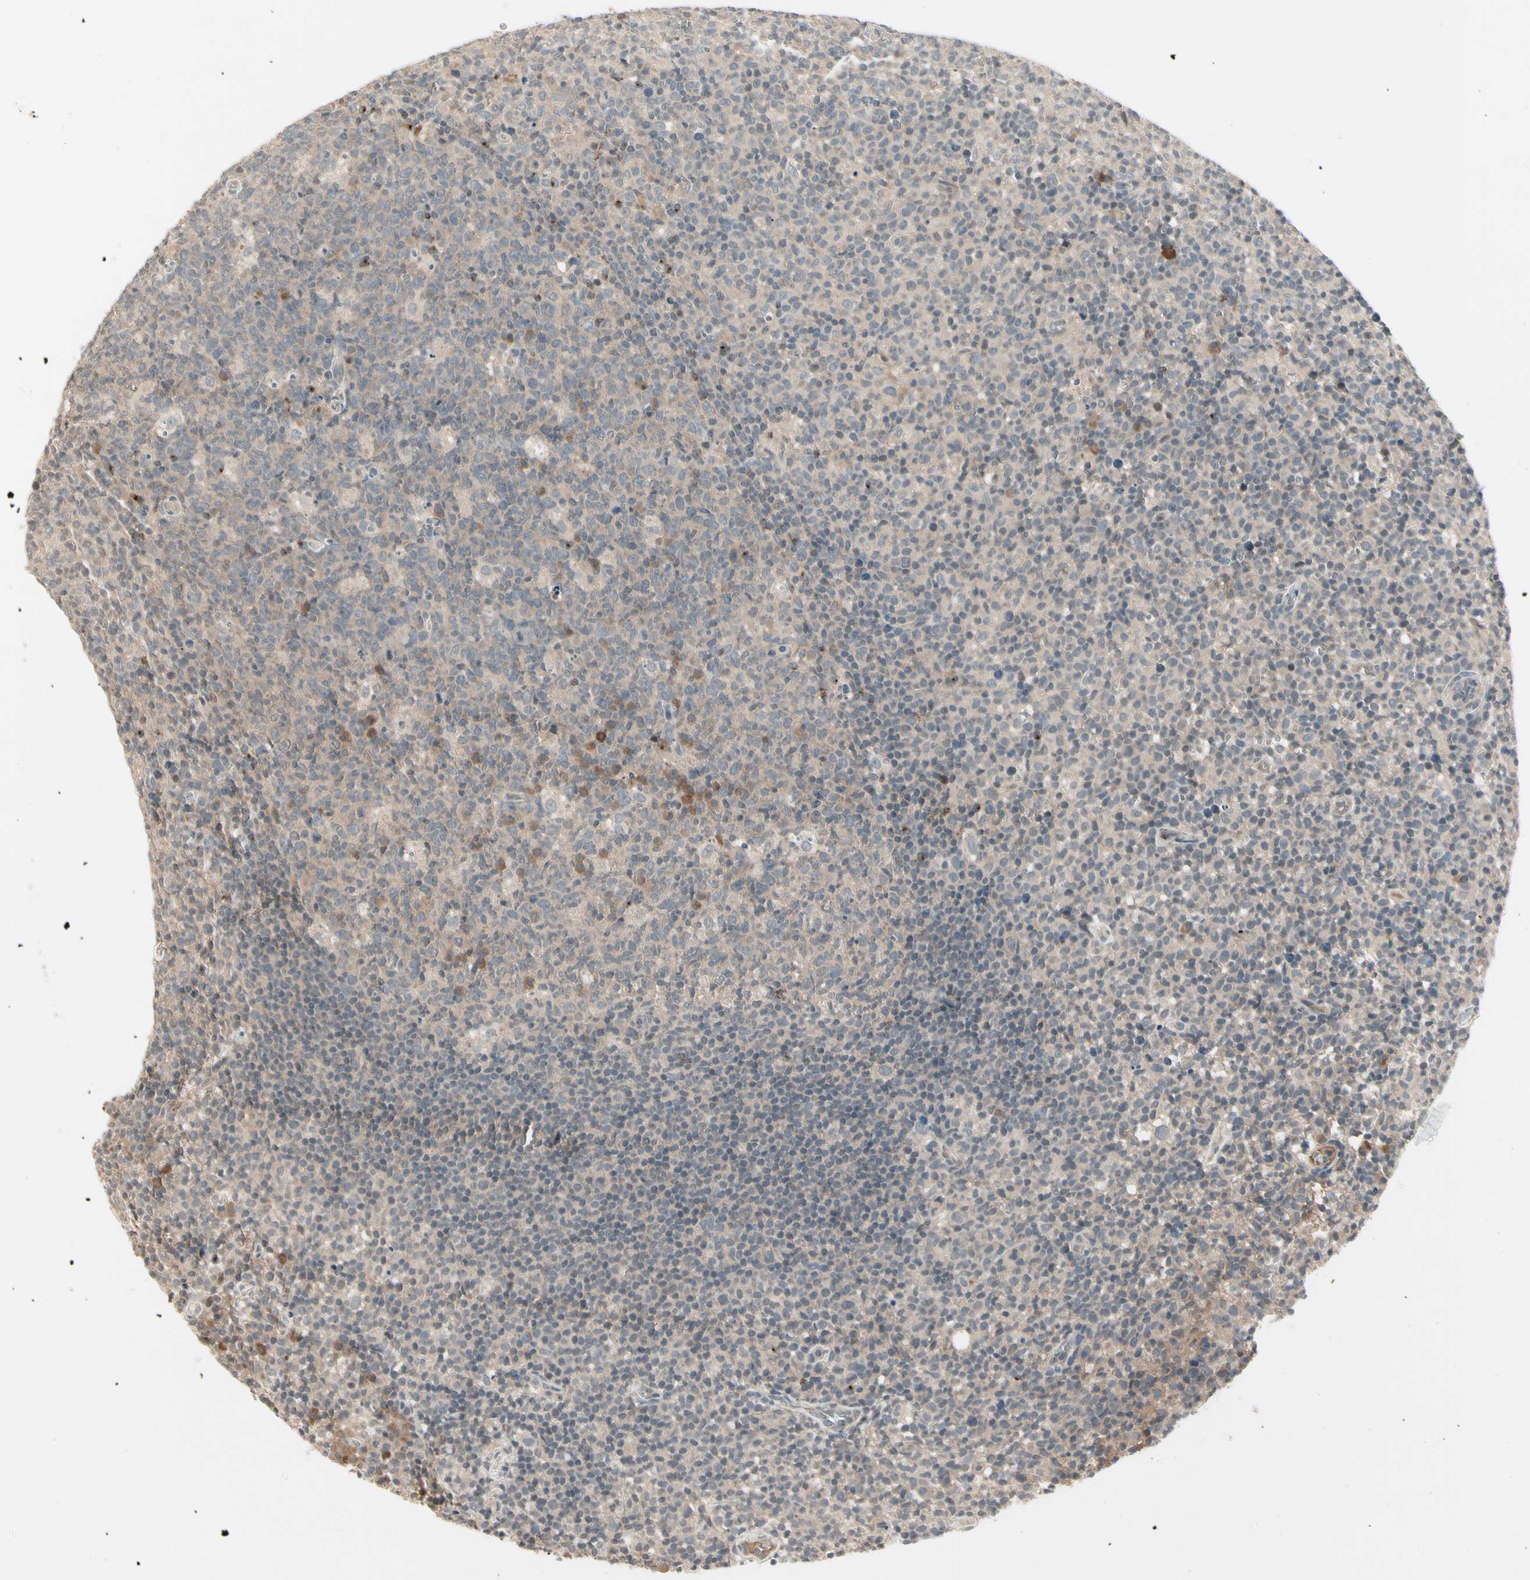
{"staining": {"intensity": "weak", "quantity": "<25%", "location": "cytoplasmic/membranous"}, "tissue": "lymph node", "cell_type": "Germinal center cells", "image_type": "normal", "snomed": [{"axis": "morphology", "description": "Normal tissue, NOS"}, {"axis": "morphology", "description": "Inflammation, NOS"}, {"axis": "topography", "description": "Lymph node"}], "caption": "There is no significant expression in germinal center cells of lymph node. Nuclei are stained in blue.", "gene": "CCL4", "patient": {"sex": "male", "age": 55}}